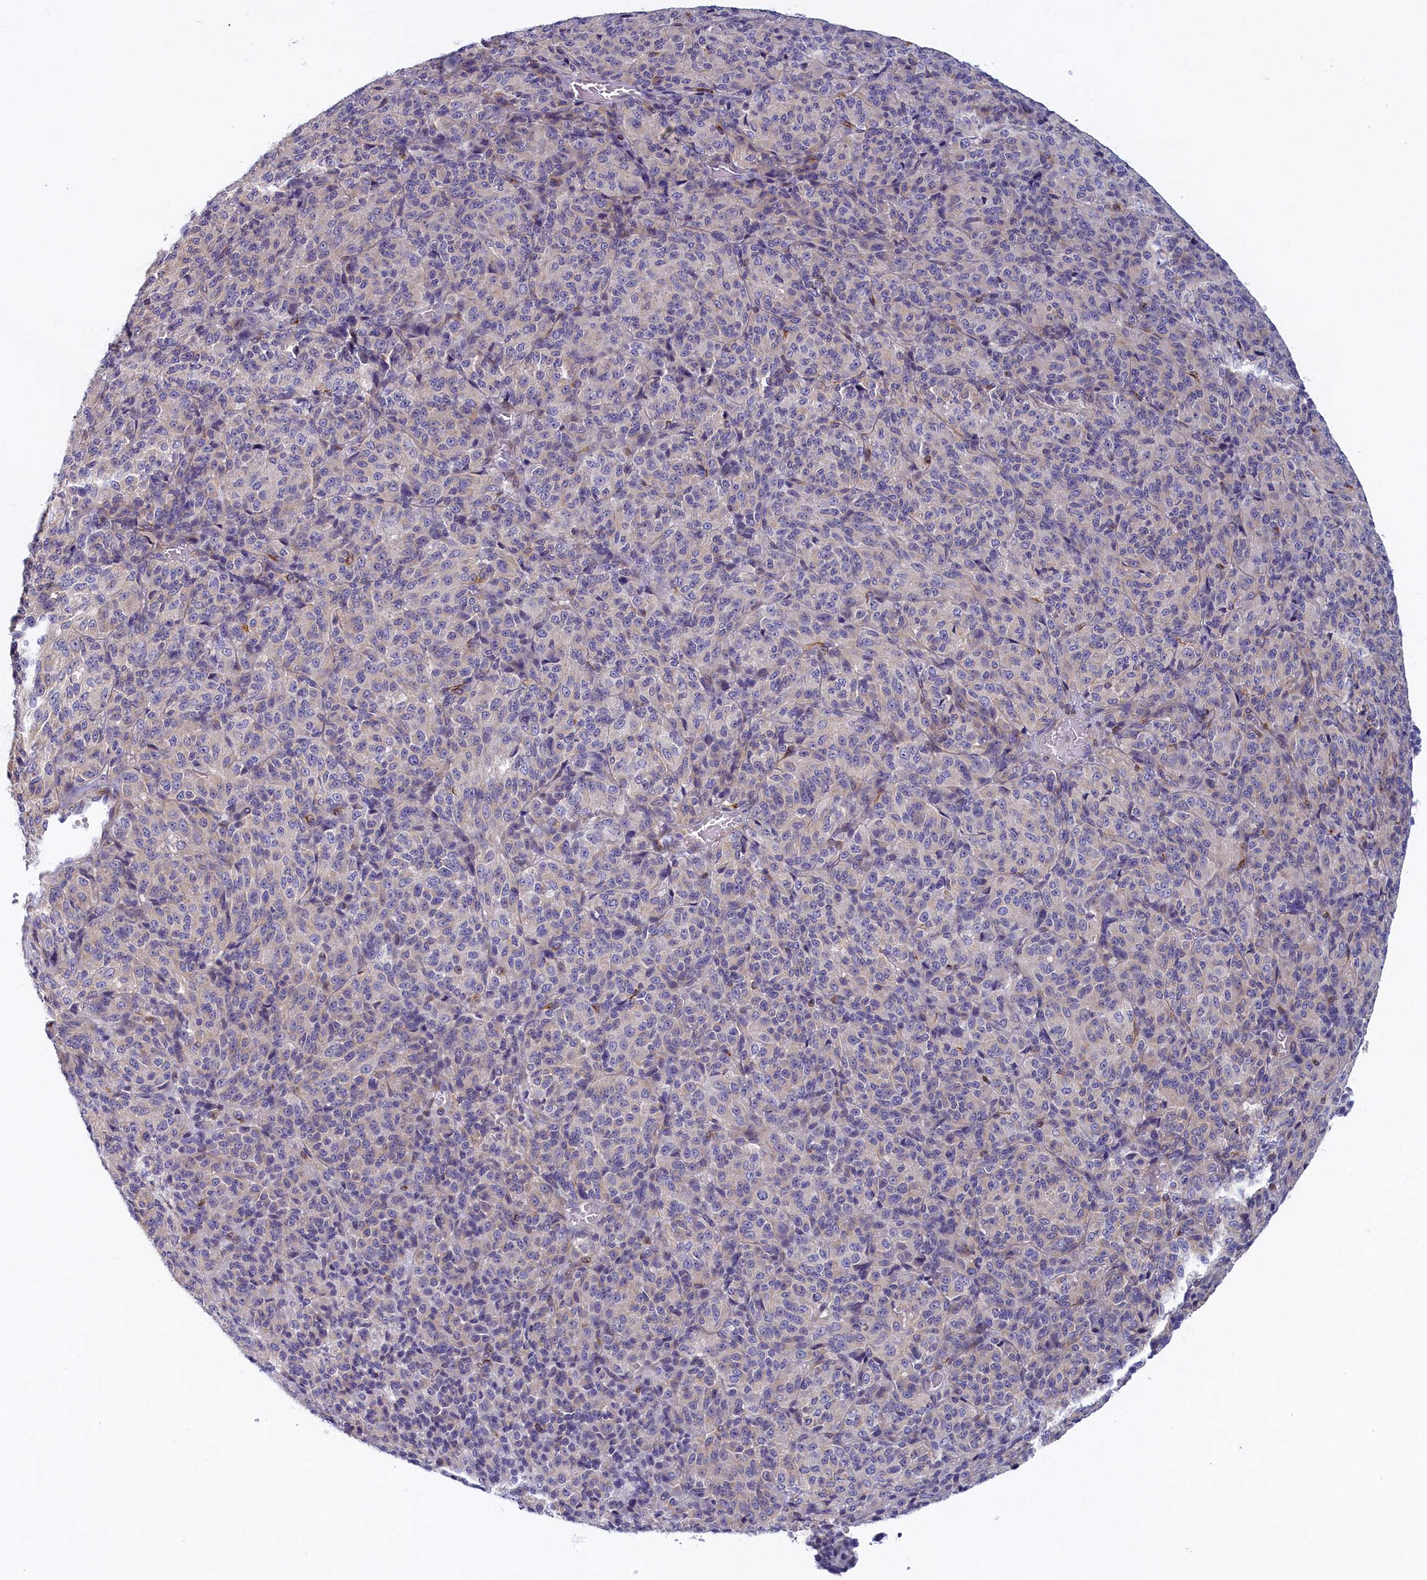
{"staining": {"intensity": "weak", "quantity": "<25%", "location": "cytoplasmic/membranous"}, "tissue": "melanoma", "cell_type": "Tumor cells", "image_type": "cancer", "snomed": [{"axis": "morphology", "description": "Malignant melanoma, Metastatic site"}, {"axis": "topography", "description": "Brain"}], "caption": "Human melanoma stained for a protein using immunohistochemistry (IHC) demonstrates no positivity in tumor cells.", "gene": "NOL10", "patient": {"sex": "female", "age": 56}}